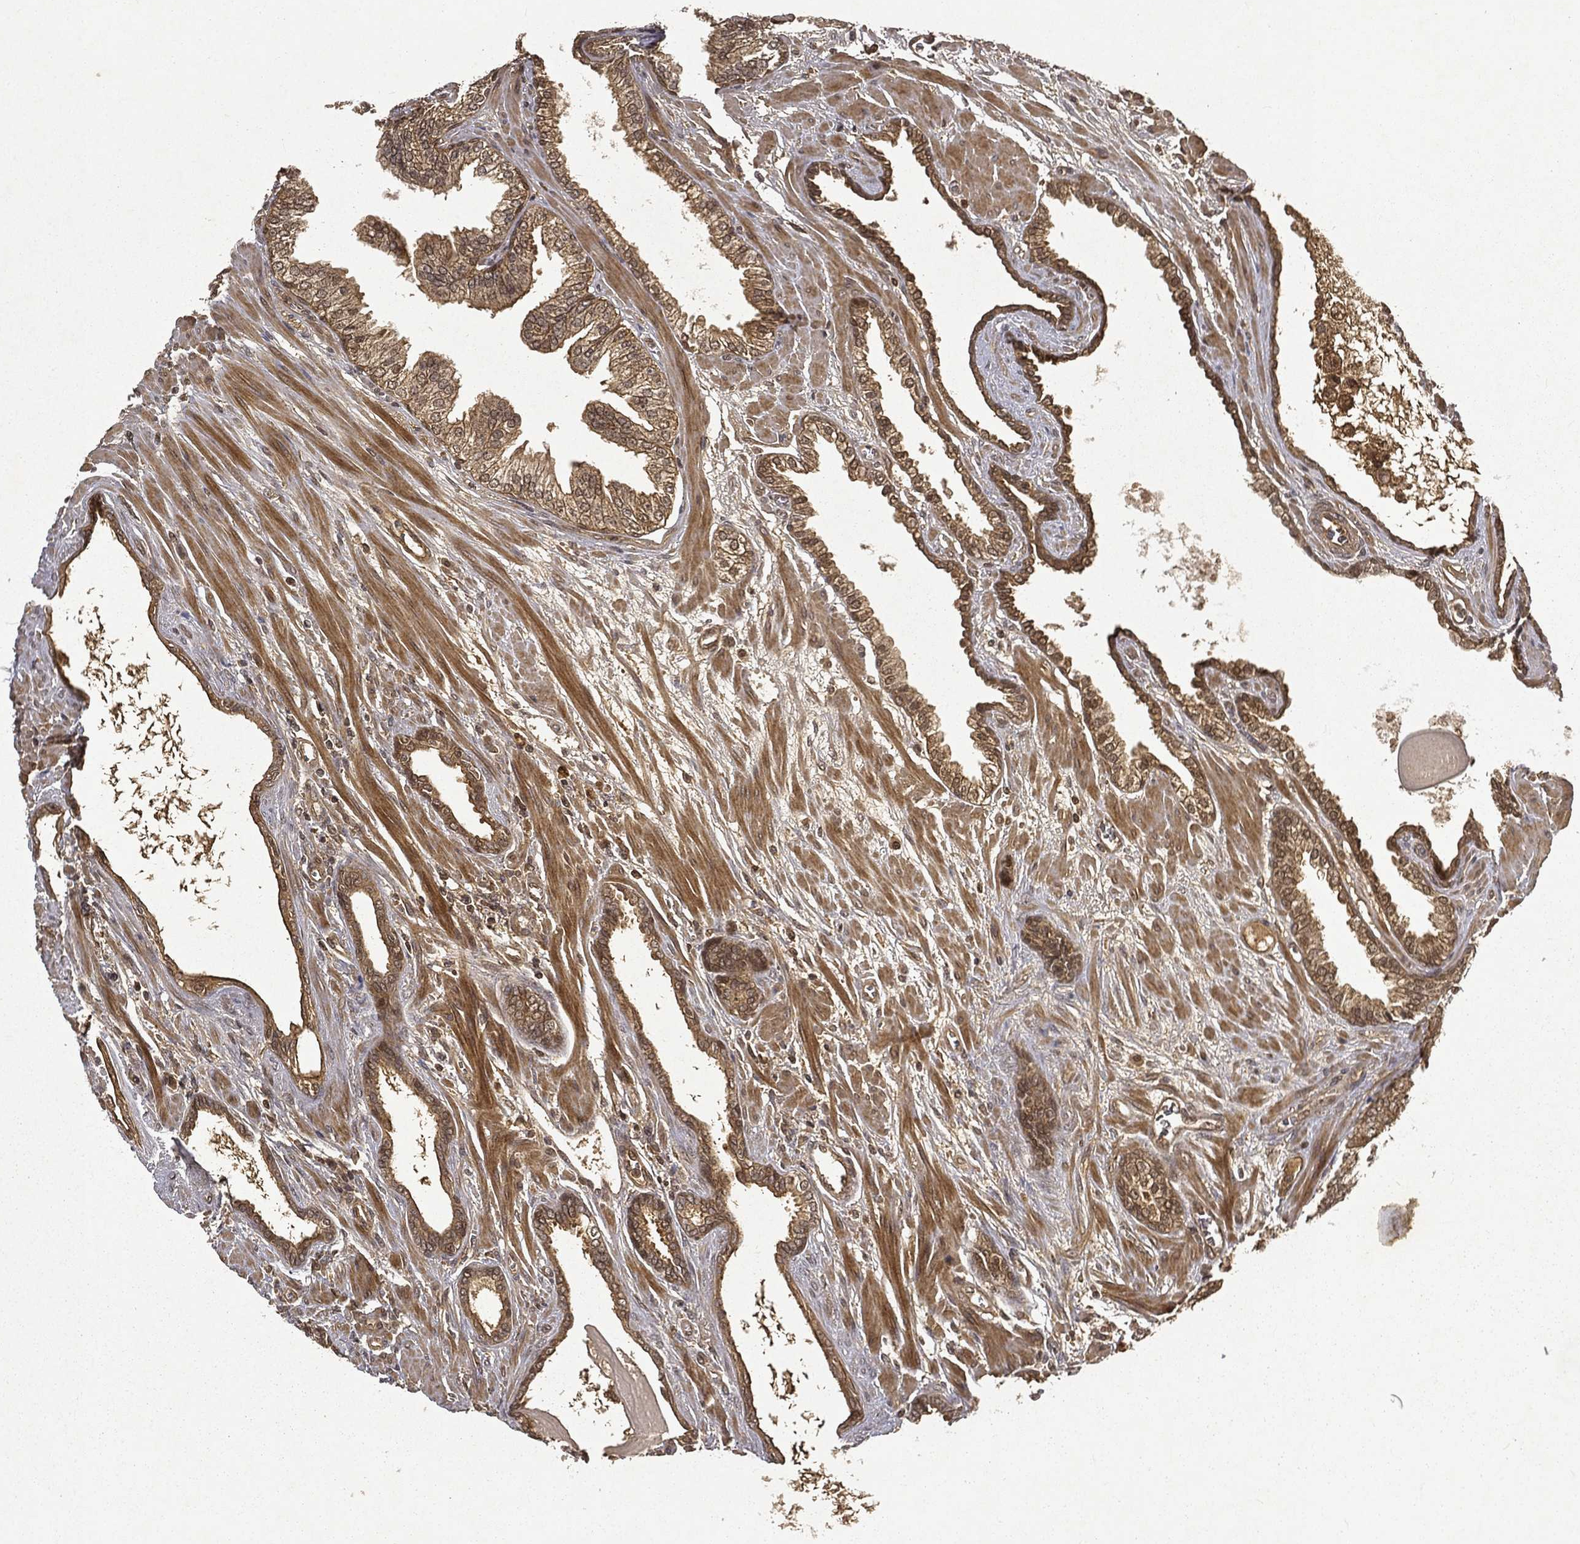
{"staining": {"intensity": "moderate", "quantity": ">75%", "location": "cytoplasmic/membranous"}, "tissue": "prostate cancer", "cell_type": "Tumor cells", "image_type": "cancer", "snomed": [{"axis": "morphology", "description": "Adenocarcinoma, Low grade"}, {"axis": "topography", "description": "Prostate"}], "caption": "The image displays staining of prostate low-grade adenocarcinoma, revealing moderate cytoplasmic/membranous protein expression (brown color) within tumor cells.", "gene": "FGD1", "patient": {"sex": "male", "age": 69}}